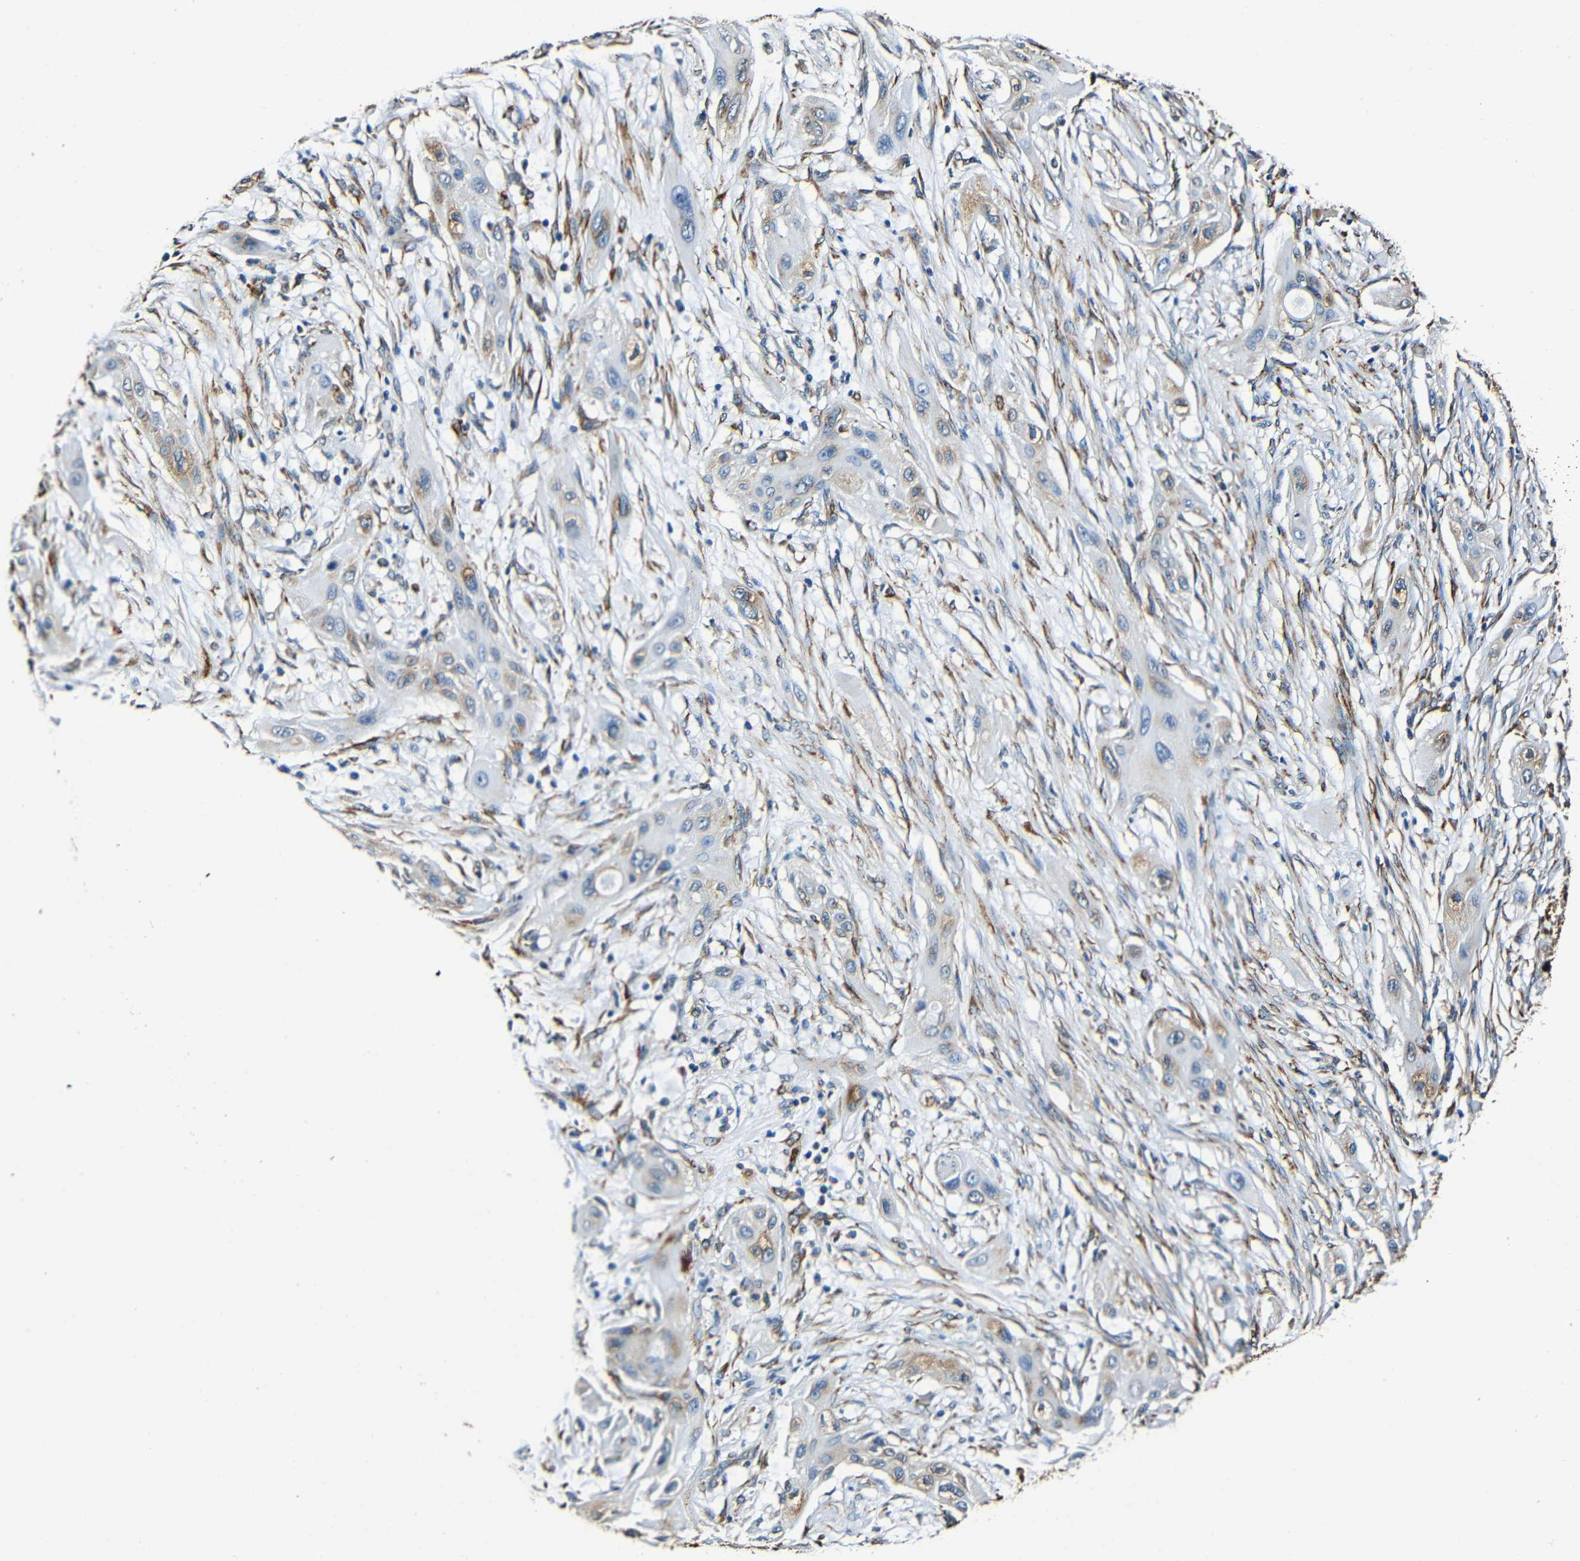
{"staining": {"intensity": "weak", "quantity": ">75%", "location": "cytoplasmic/membranous"}, "tissue": "lung cancer", "cell_type": "Tumor cells", "image_type": "cancer", "snomed": [{"axis": "morphology", "description": "Squamous cell carcinoma, NOS"}, {"axis": "topography", "description": "Lung"}], "caption": "Weak cytoplasmic/membranous expression is identified in about >75% of tumor cells in lung squamous cell carcinoma.", "gene": "RRBP1", "patient": {"sex": "female", "age": 47}}